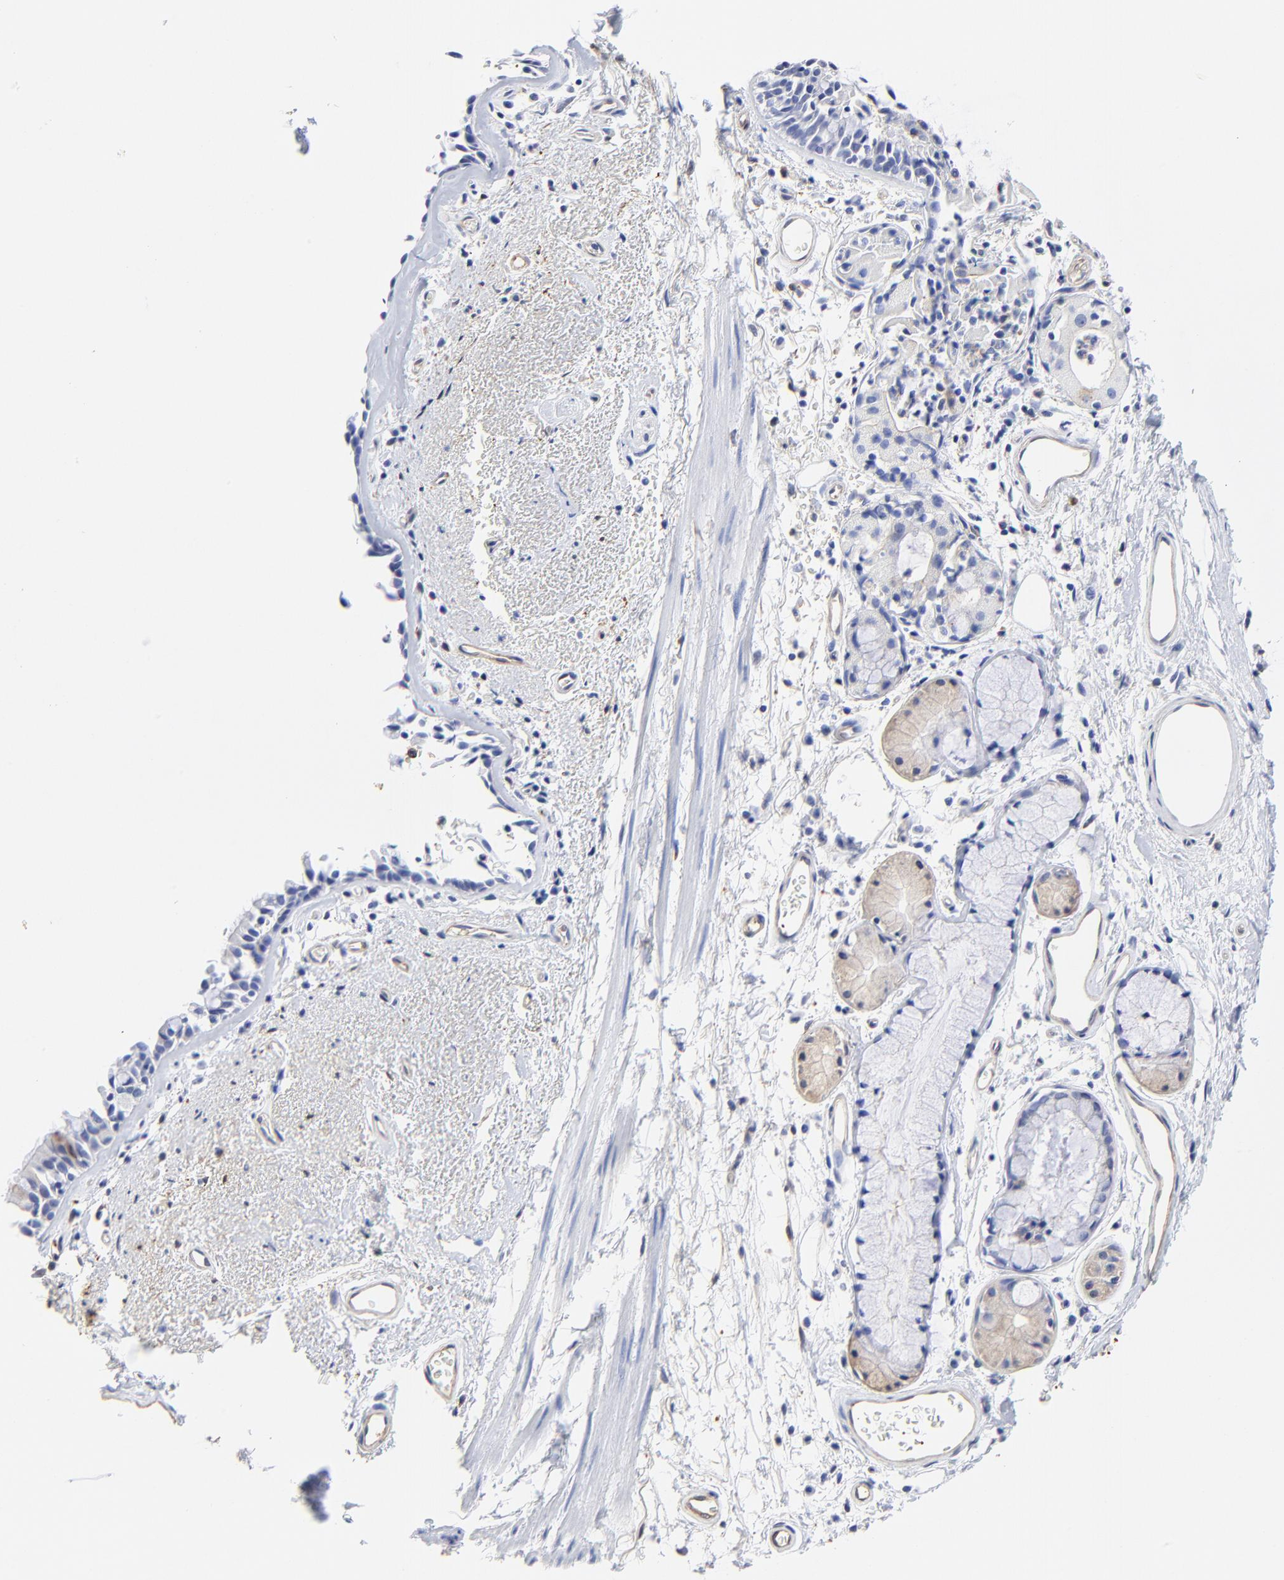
{"staining": {"intensity": "weak", "quantity": "<25%", "location": "cytoplasmic/membranous"}, "tissue": "bronchus", "cell_type": "Respiratory epithelial cells", "image_type": "normal", "snomed": [{"axis": "morphology", "description": "Normal tissue, NOS"}, {"axis": "morphology", "description": "Adenocarcinoma, NOS"}, {"axis": "topography", "description": "Bronchus"}, {"axis": "topography", "description": "Lung"}], "caption": "Respiratory epithelial cells show no significant protein positivity in benign bronchus. The staining is performed using DAB (3,3'-diaminobenzidine) brown chromogen with nuclei counter-stained in using hematoxylin.", "gene": "TAGLN2", "patient": {"sex": "male", "age": 71}}